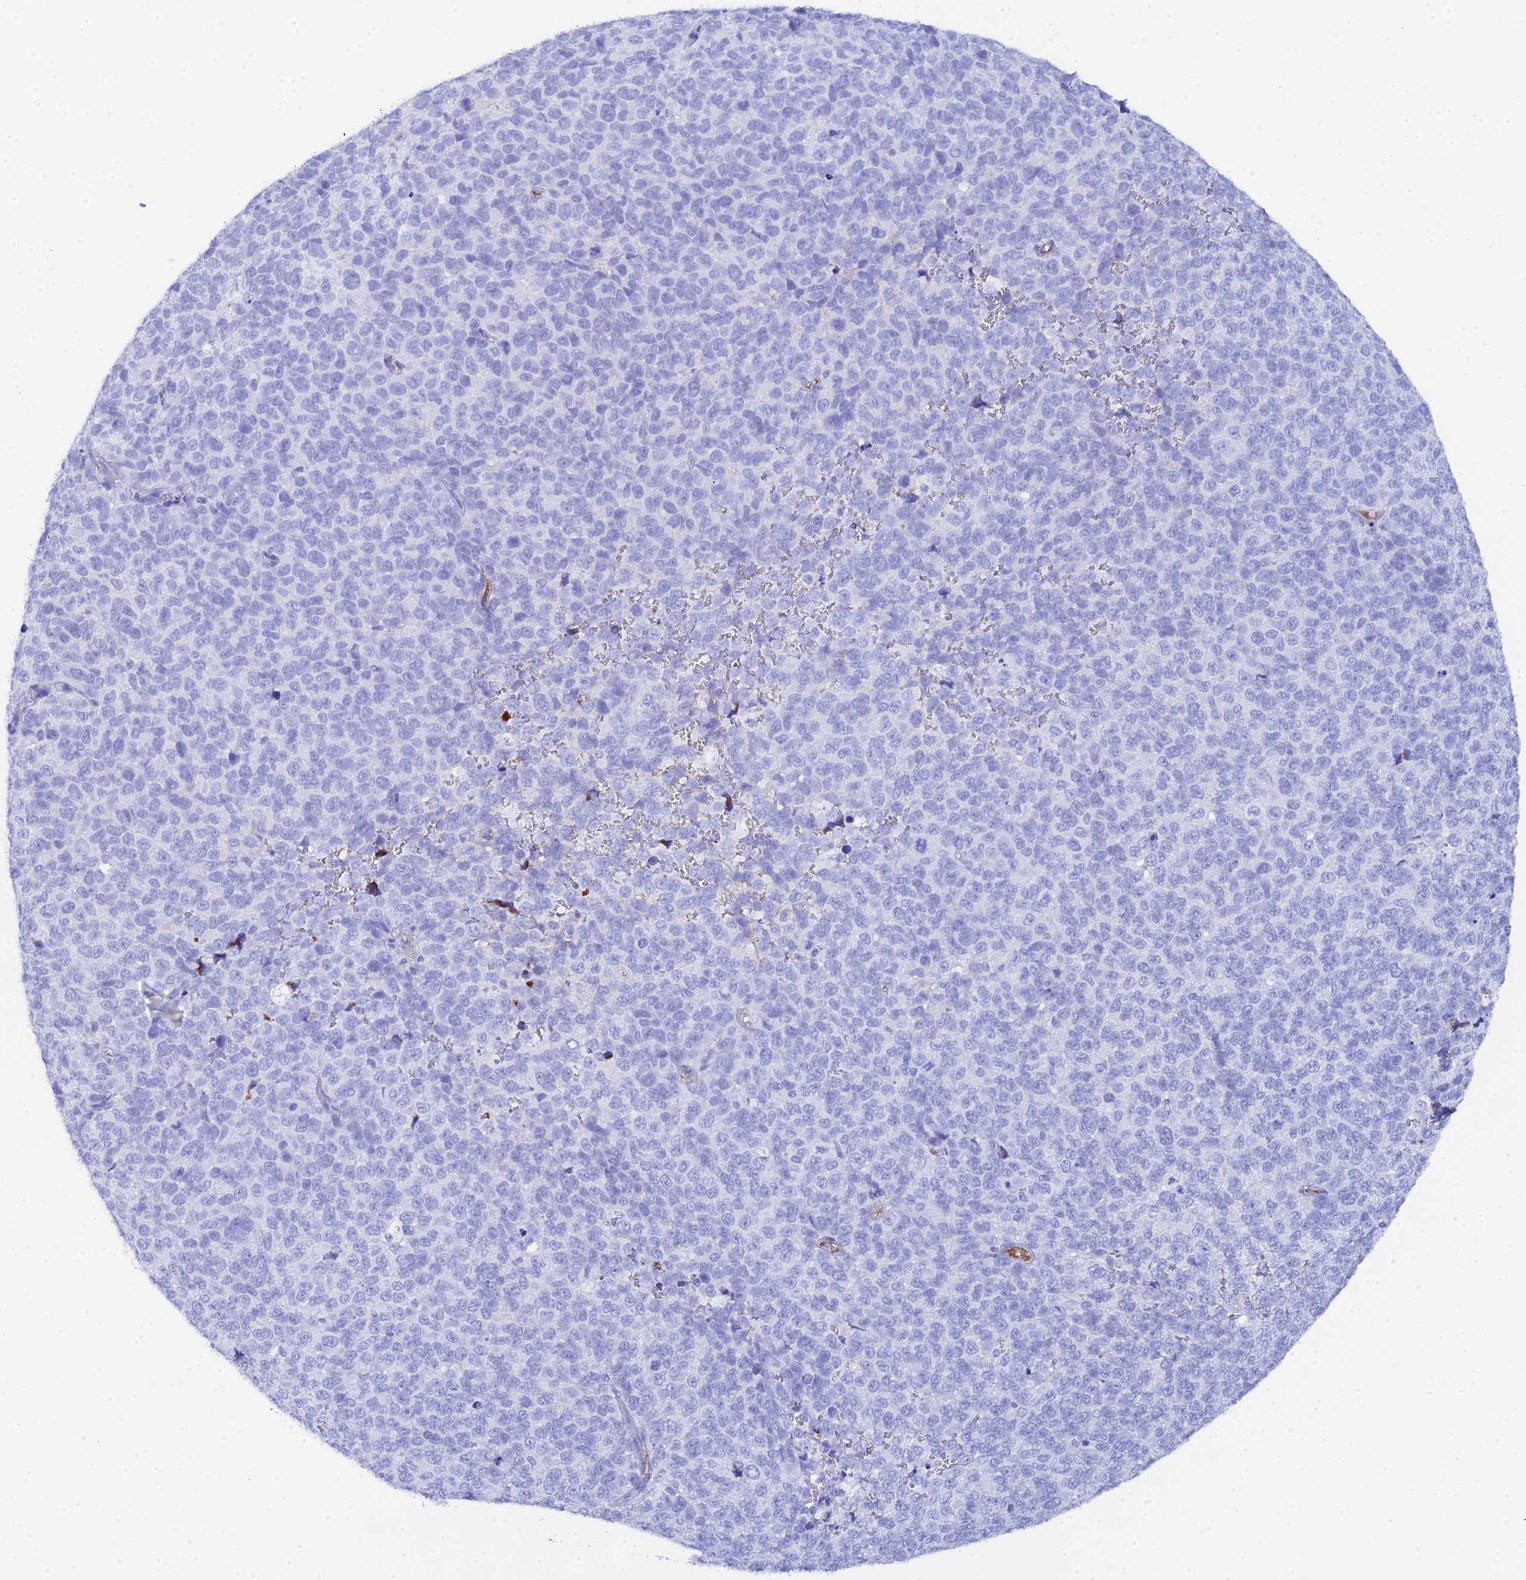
{"staining": {"intensity": "negative", "quantity": "none", "location": "none"}, "tissue": "melanoma", "cell_type": "Tumor cells", "image_type": "cancer", "snomed": [{"axis": "morphology", "description": "Malignant melanoma, NOS"}, {"axis": "topography", "description": "Nose, NOS"}], "caption": "Human melanoma stained for a protein using IHC displays no staining in tumor cells.", "gene": "CELA3A", "patient": {"sex": "female", "age": 48}}